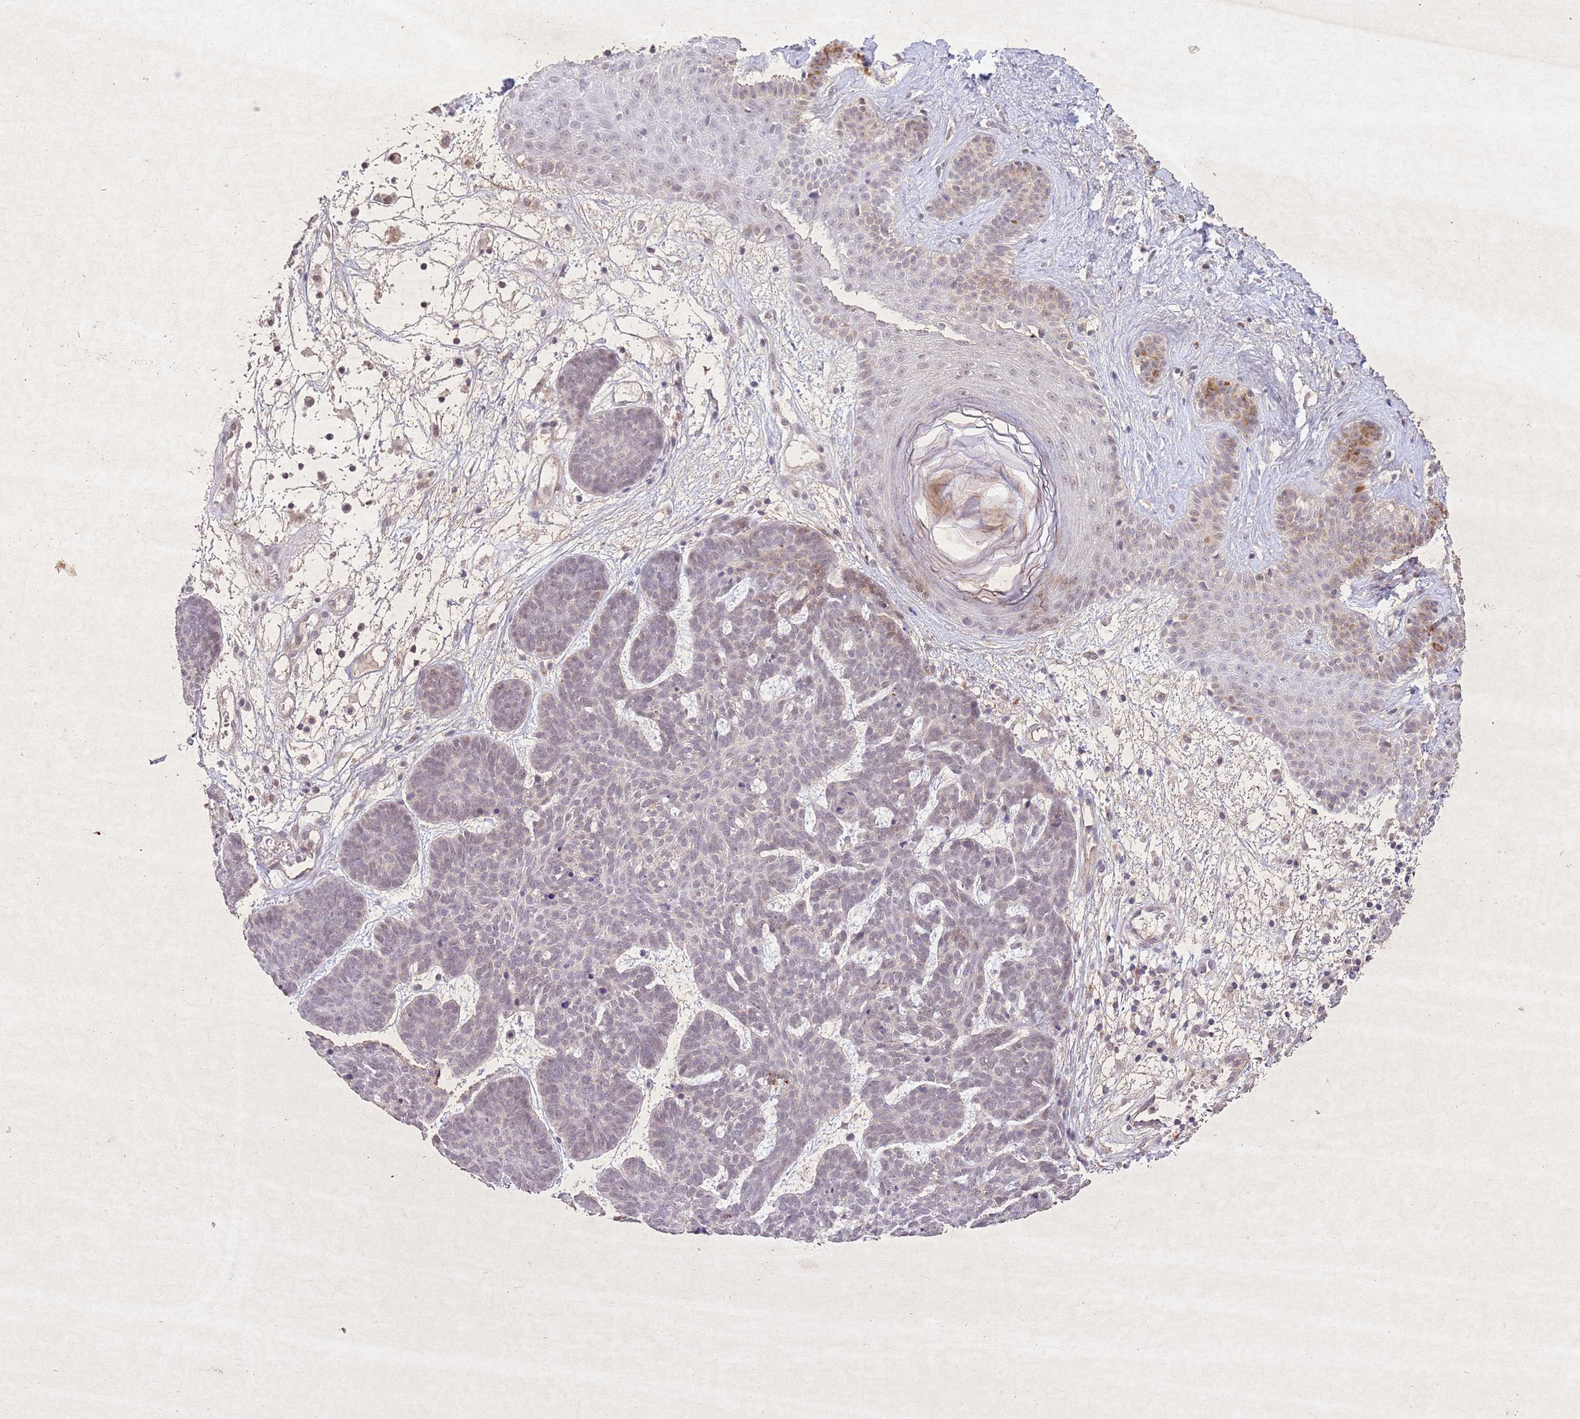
{"staining": {"intensity": "weak", "quantity": "25%-75%", "location": "nuclear"}, "tissue": "skin cancer", "cell_type": "Tumor cells", "image_type": "cancer", "snomed": [{"axis": "morphology", "description": "Basal cell carcinoma"}, {"axis": "topography", "description": "Skin"}], "caption": "The immunohistochemical stain highlights weak nuclear positivity in tumor cells of skin cancer (basal cell carcinoma) tissue. (DAB IHC with brightfield microscopy, high magnification).", "gene": "CCNI", "patient": {"sex": "female", "age": 89}}